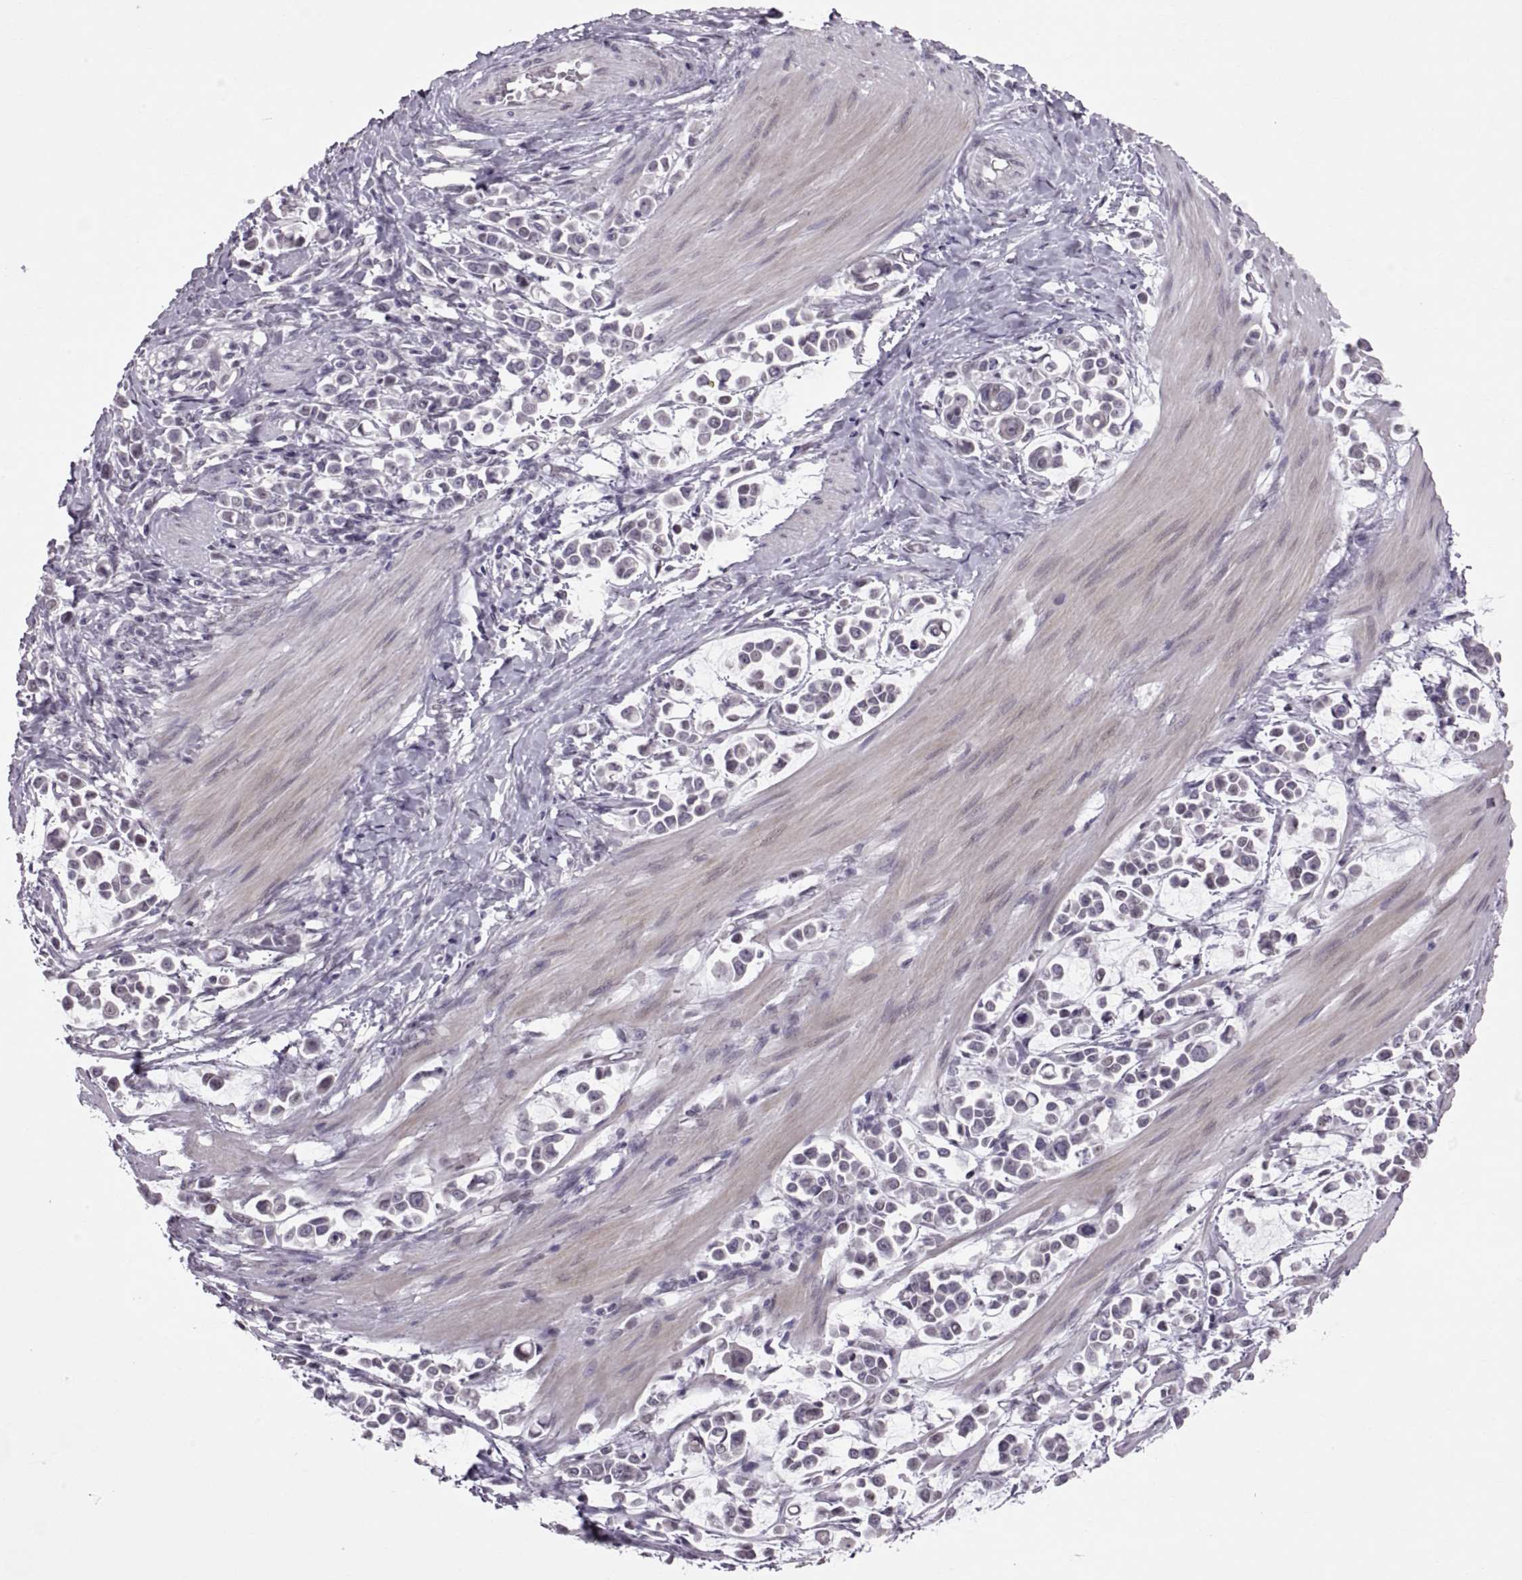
{"staining": {"intensity": "negative", "quantity": "none", "location": "none"}, "tissue": "stomach cancer", "cell_type": "Tumor cells", "image_type": "cancer", "snomed": [{"axis": "morphology", "description": "Adenocarcinoma, NOS"}, {"axis": "topography", "description": "Stomach"}], "caption": "Immunohistochemistry image of stomach cancer stained for a protein (brown), which exhibits no expression in tumor cells. (Stains: DAB immunohistochemistry with hematoxylin counter stain, Microscopy: brightfield microscopy at high magnification).", "gene": "KRT77", "patient": {"sex": "male", "age": 82}}